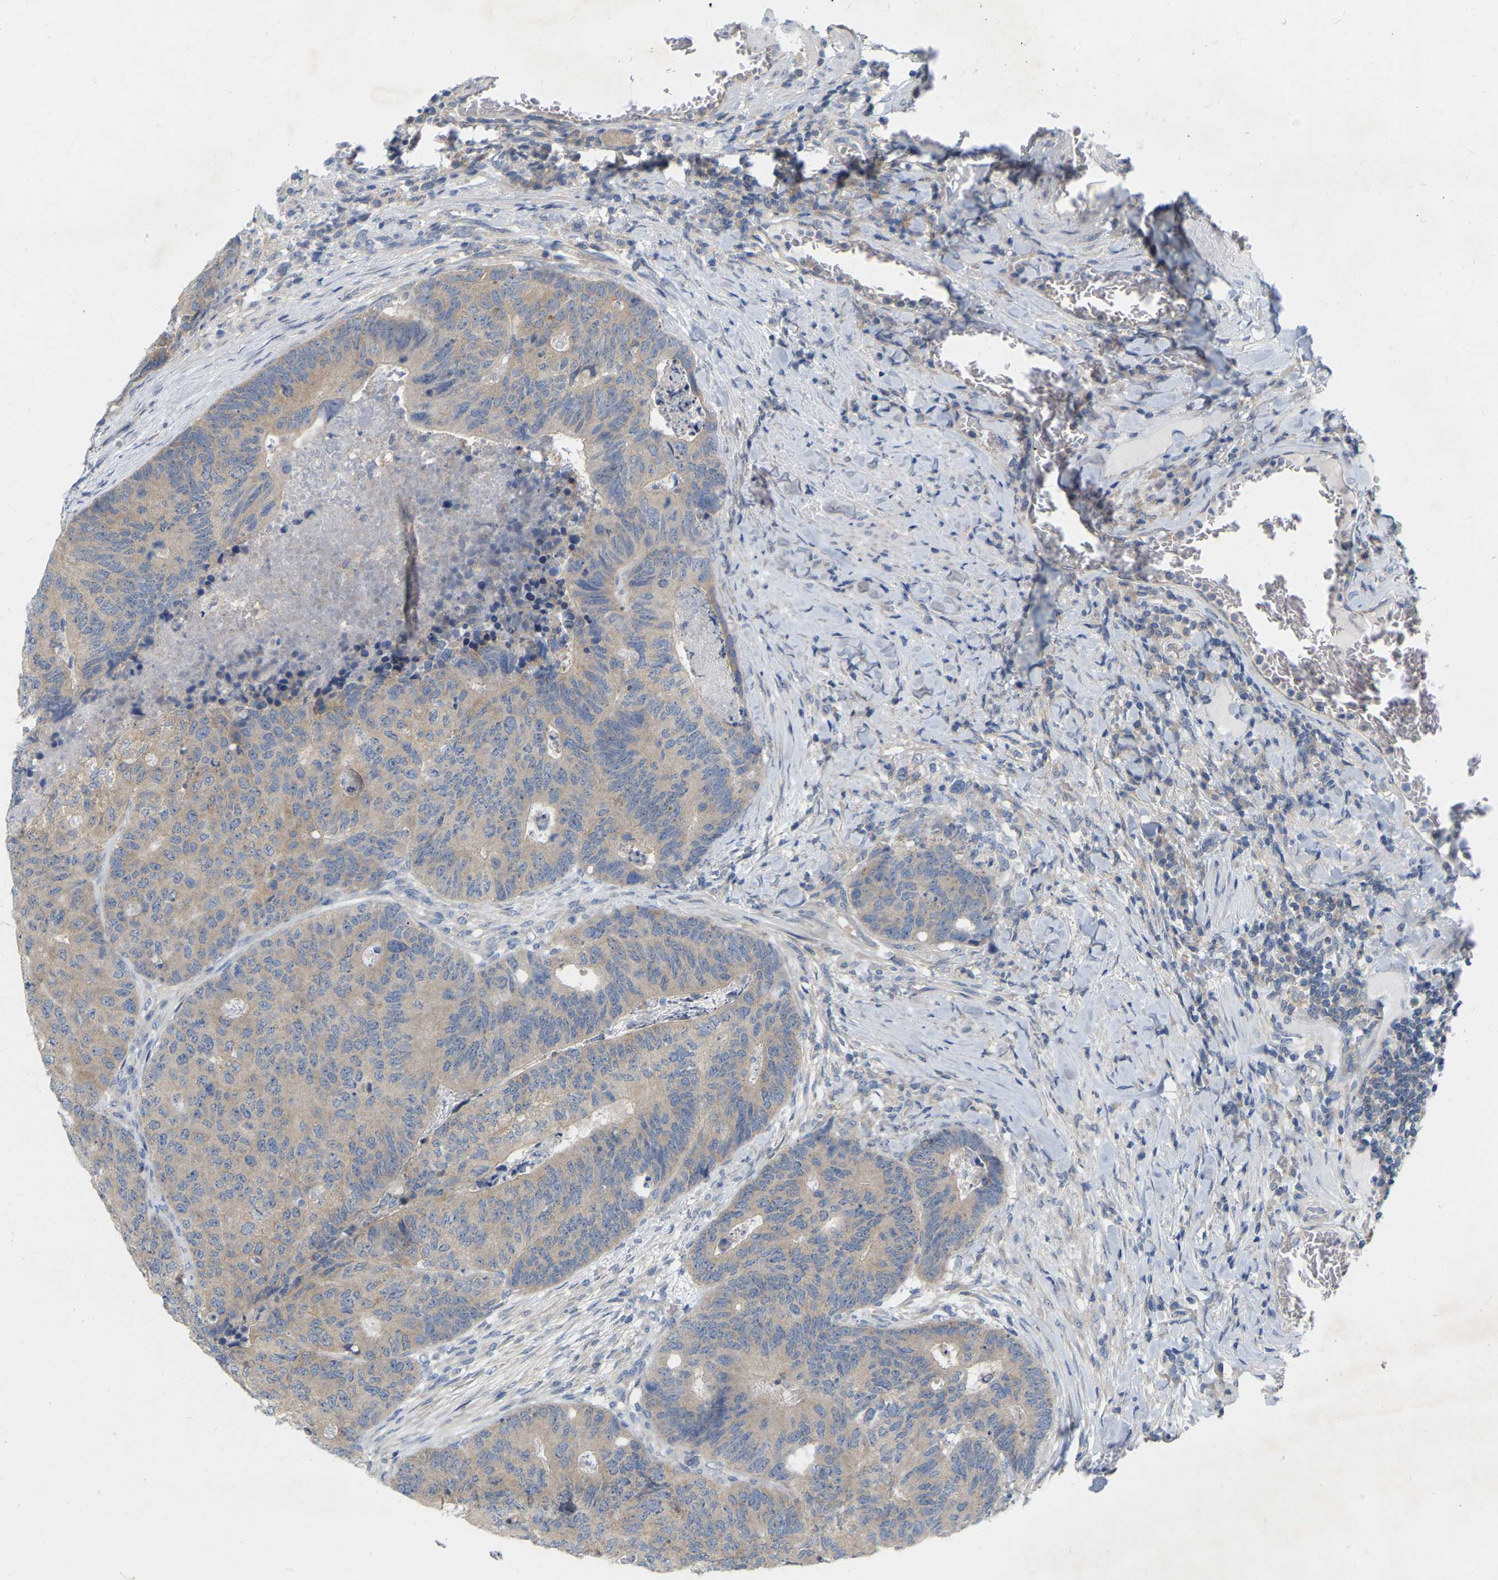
{"staining": {"intensity": "weak", "quantity": ">75%", "location": "cytoplasmic/membranous"}, "tissue": "colorectal cancer", "cell_type": "Tumor cells", "image_type": "cancer", "snomed": [{"axis": "morphology", "description": "Adenocarcinoma, NOS"}, {"axis": "topography", "description": "Colon"}], "caption": "Brown immunohistochemical staining in human adenocarcinoma (colorectal) exhibits weak cytoplasmic/membranous expression in approximately >75% of tumor cells.", "gene": "WIPI2", "patient": {"sex": "female", "age": 67}}